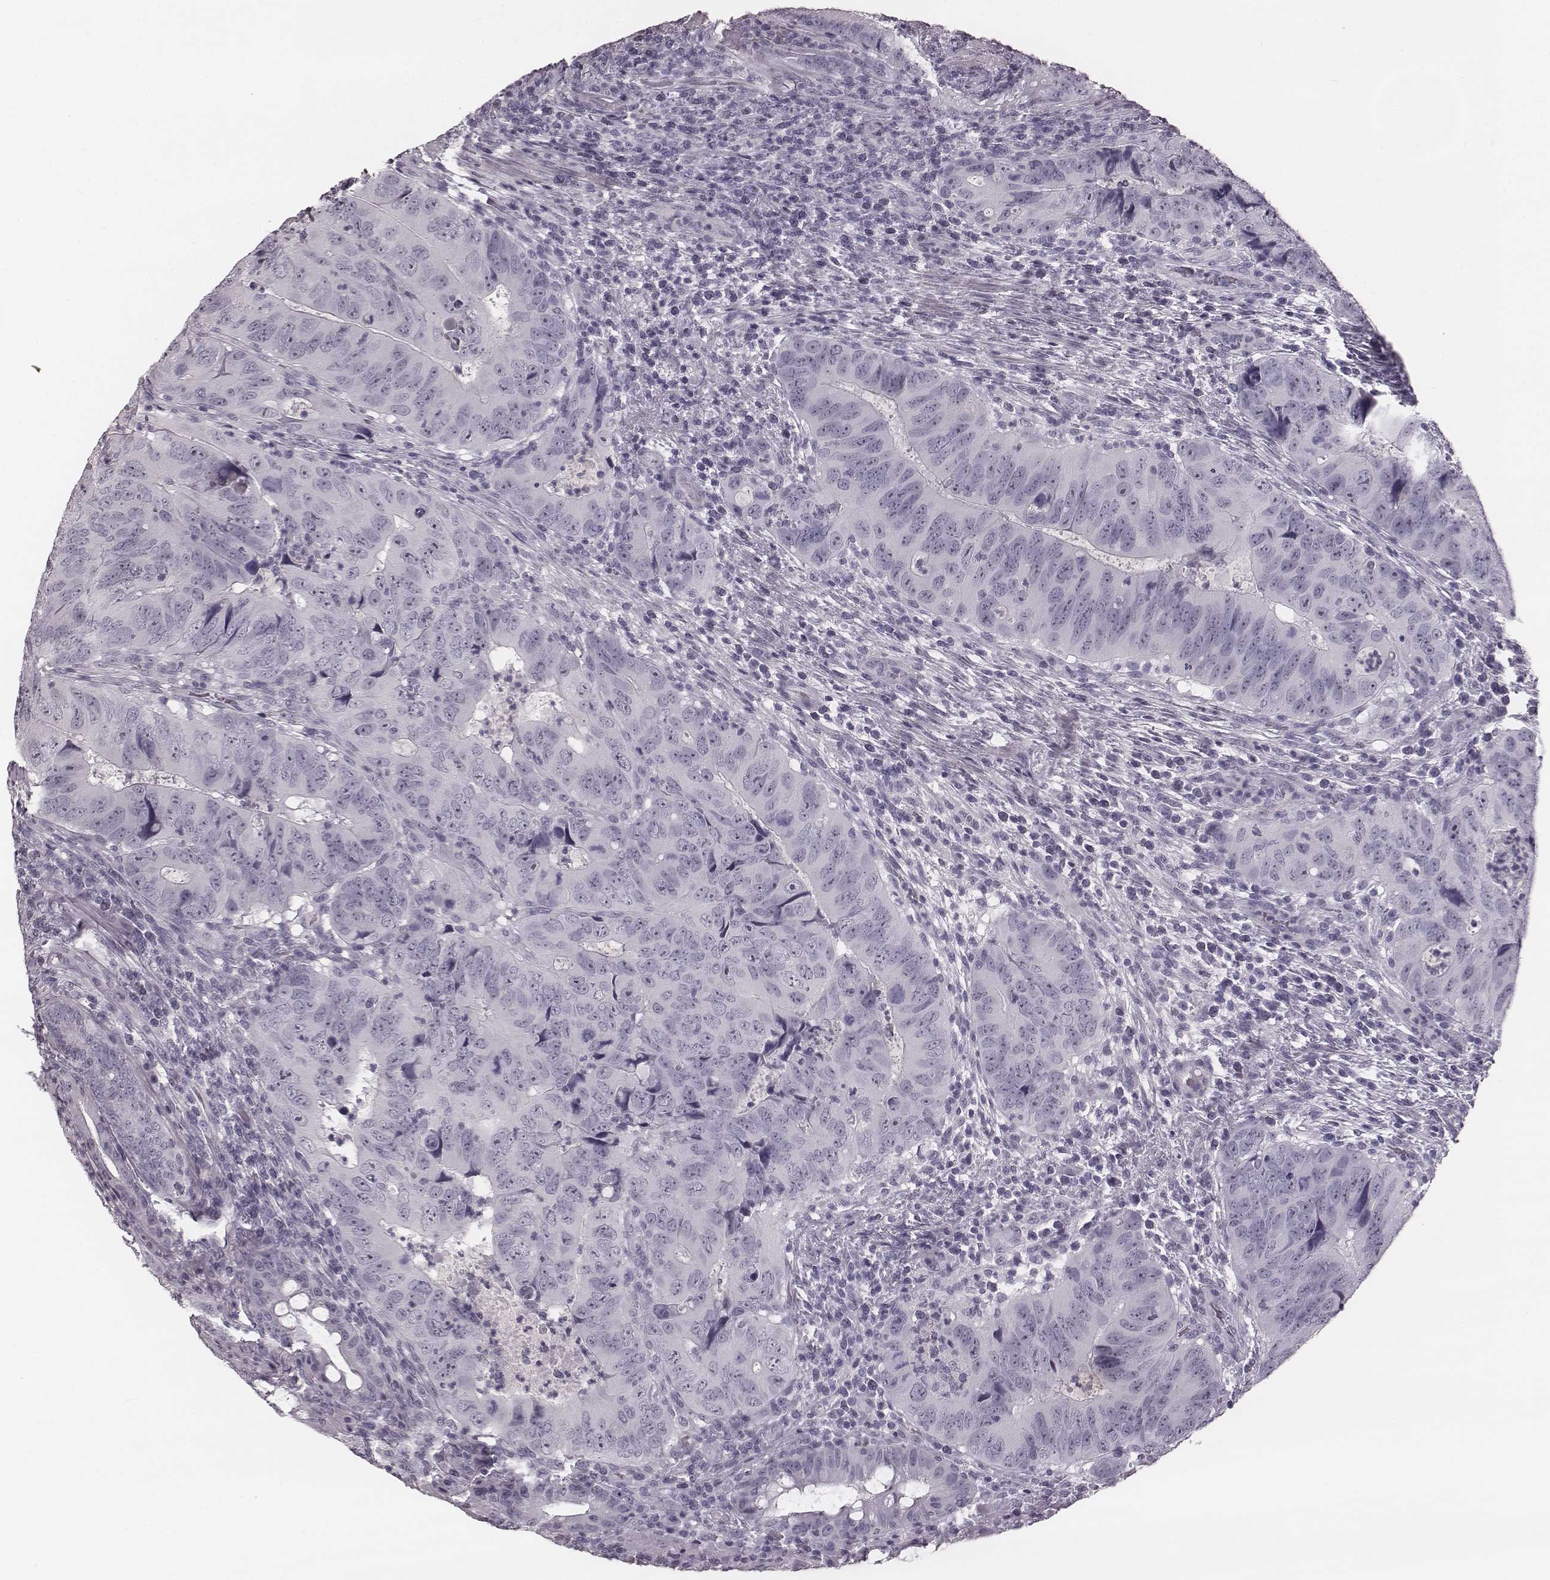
{"staining": {"intensity": "negative", "quantity": "none", "location": "none"}, "tissue": "colorectal cancer", "cell_type": "Tumor cells", "image_type": "cancer", "snomed": [{"axis": "morphology", "description": "Adenocarcinoma, NOS"}, {"axis": "topography", "description": "Colon"}], "caption": "This image is of colorectal cancer stained with IHC to label a protein in brown with the nuclei are counter-stained blue. There is no expression in tumor cells.", "gene": "KRT74", "patient": {"sex": "male", "age": 79}}